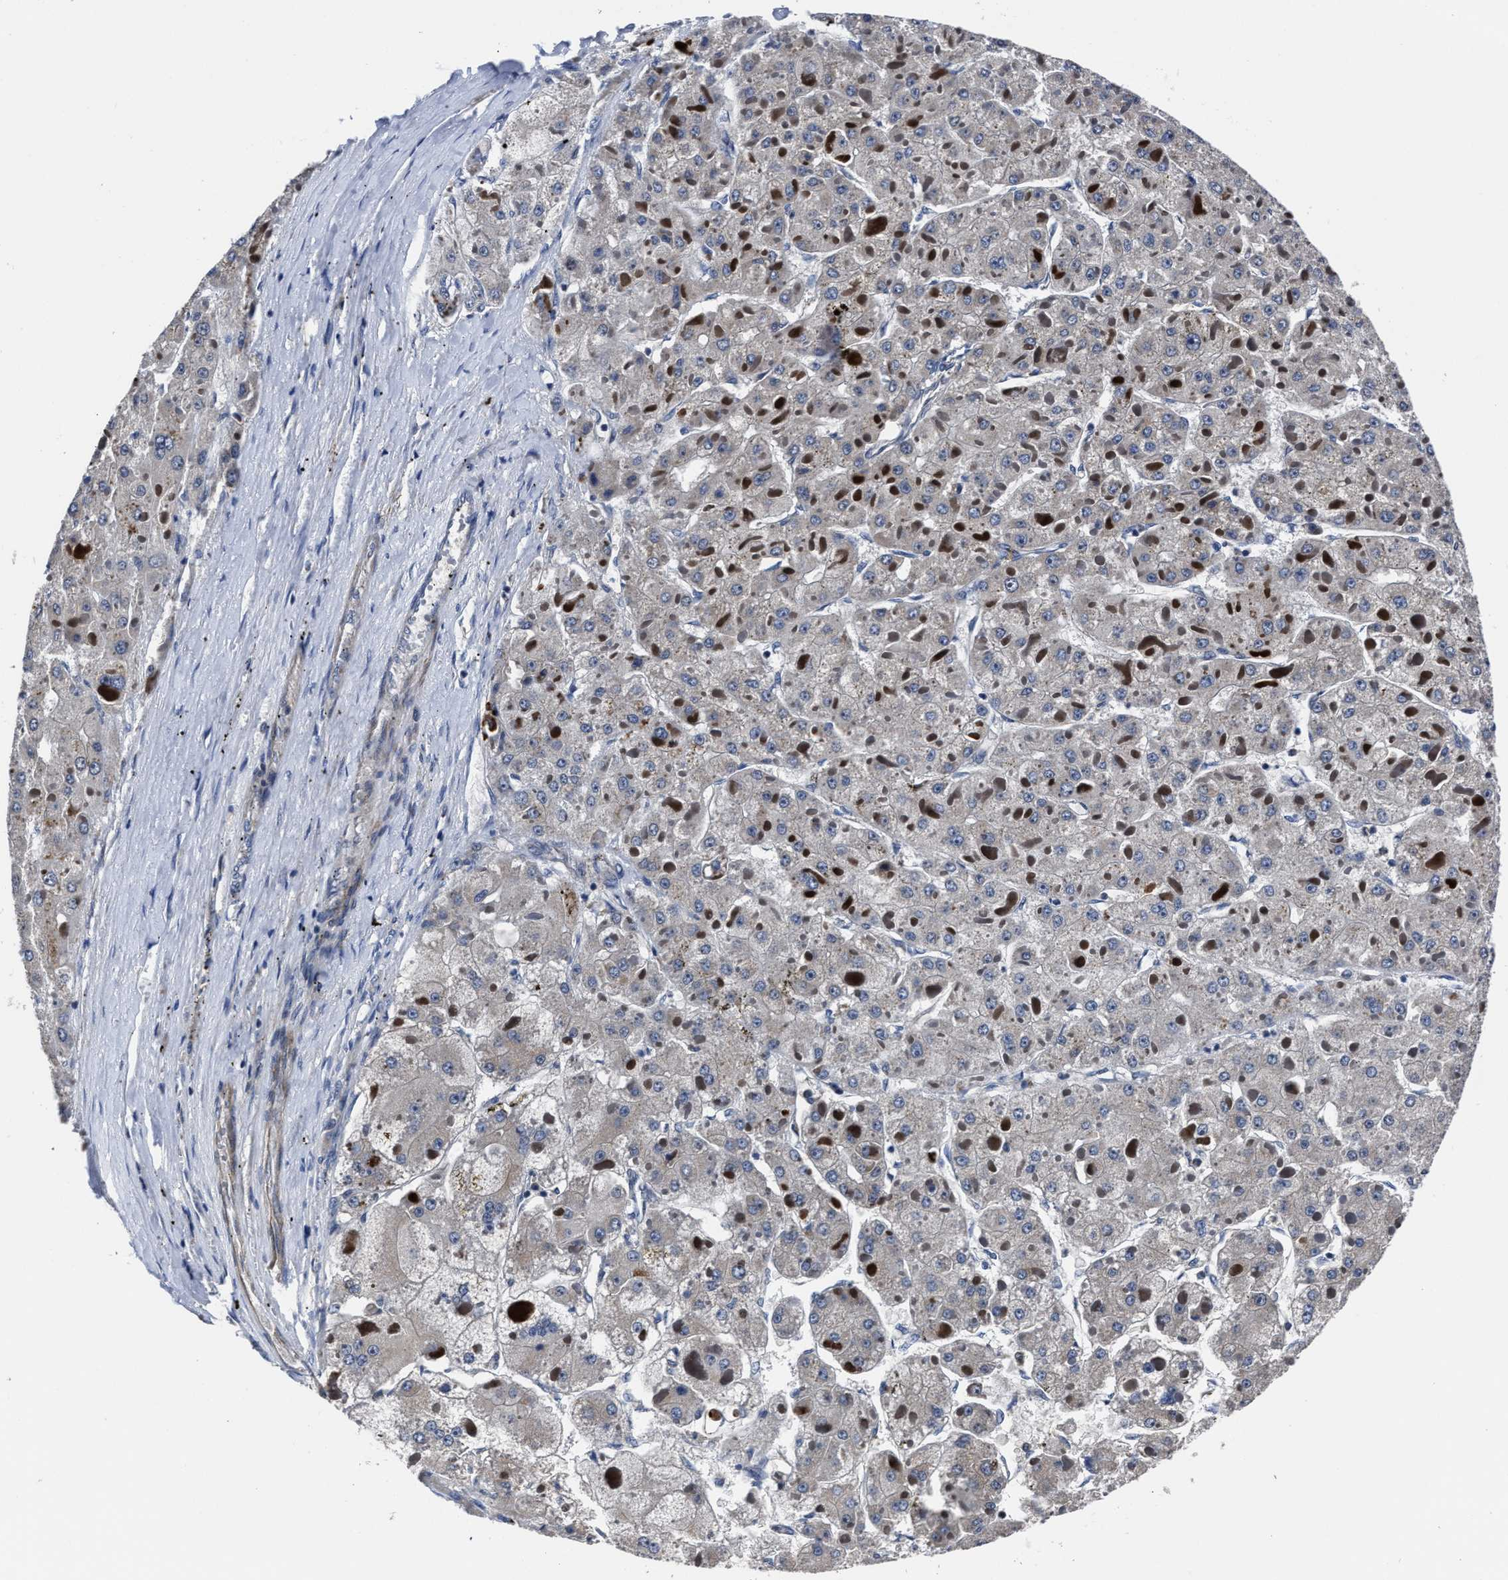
{"staining": {"intensity": "negative", "quantity": "none", "location": "none"}, "tissue": "liver cancer", "cell_type": "Tumor cells", "image_type": "cancer", "snomed": [{"axis": "morphology", "description": "Carcinoma, Hepatocellular, NOS"}, {"axis": "topography", "description": "Liver"}], "caption": "Protein analysis of liver cancer reveals no significant staining in tumor cells. (Brightfield microscopy of DAB (3,3'-diaminobenzidine) immunohistochemistry (IHC) at high magnification).", "gene": "RSBN1L", "patient": {"sex": "female", "age": 73}}